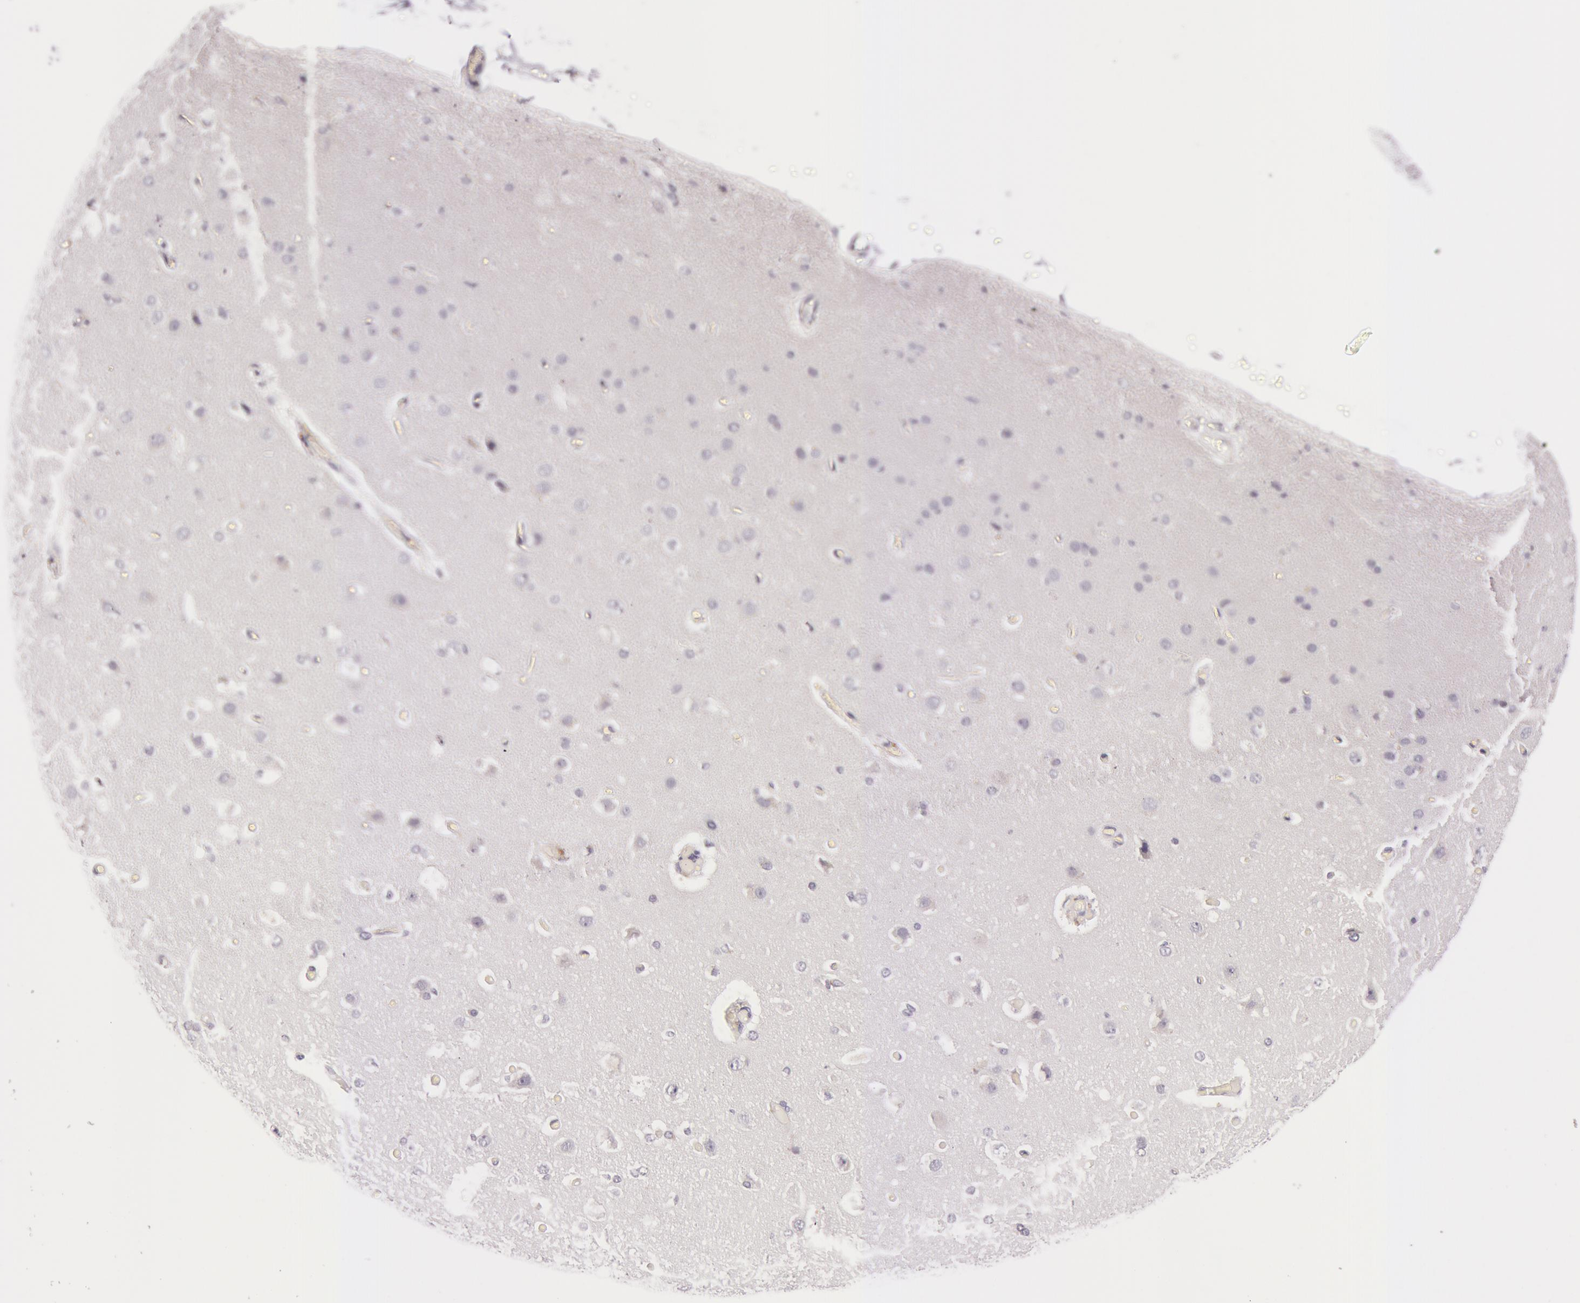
{"staining": {"intensity": "negative", "quantity": "none", "location": "none"}, "tissue": "cerebral cortex", "cell_type": "Endothelial cells", "image_type": "normal", "snomed": [{"axis": "morphology", "description": "Normal tissue, NOS"}, {"axis": "morphology", "description": "Glioma, malignant, High grade"}, {"axis": "topography", "description": "Cerebral cortex"}], "caption": "Endothelial cells show no significant expression in normal cerebral cortex. (DAB IHC visualized using brightfield microscopy, high magnification).", "gene": "RBMY1A1", "patient": {"sex": "male", "age": 77}}